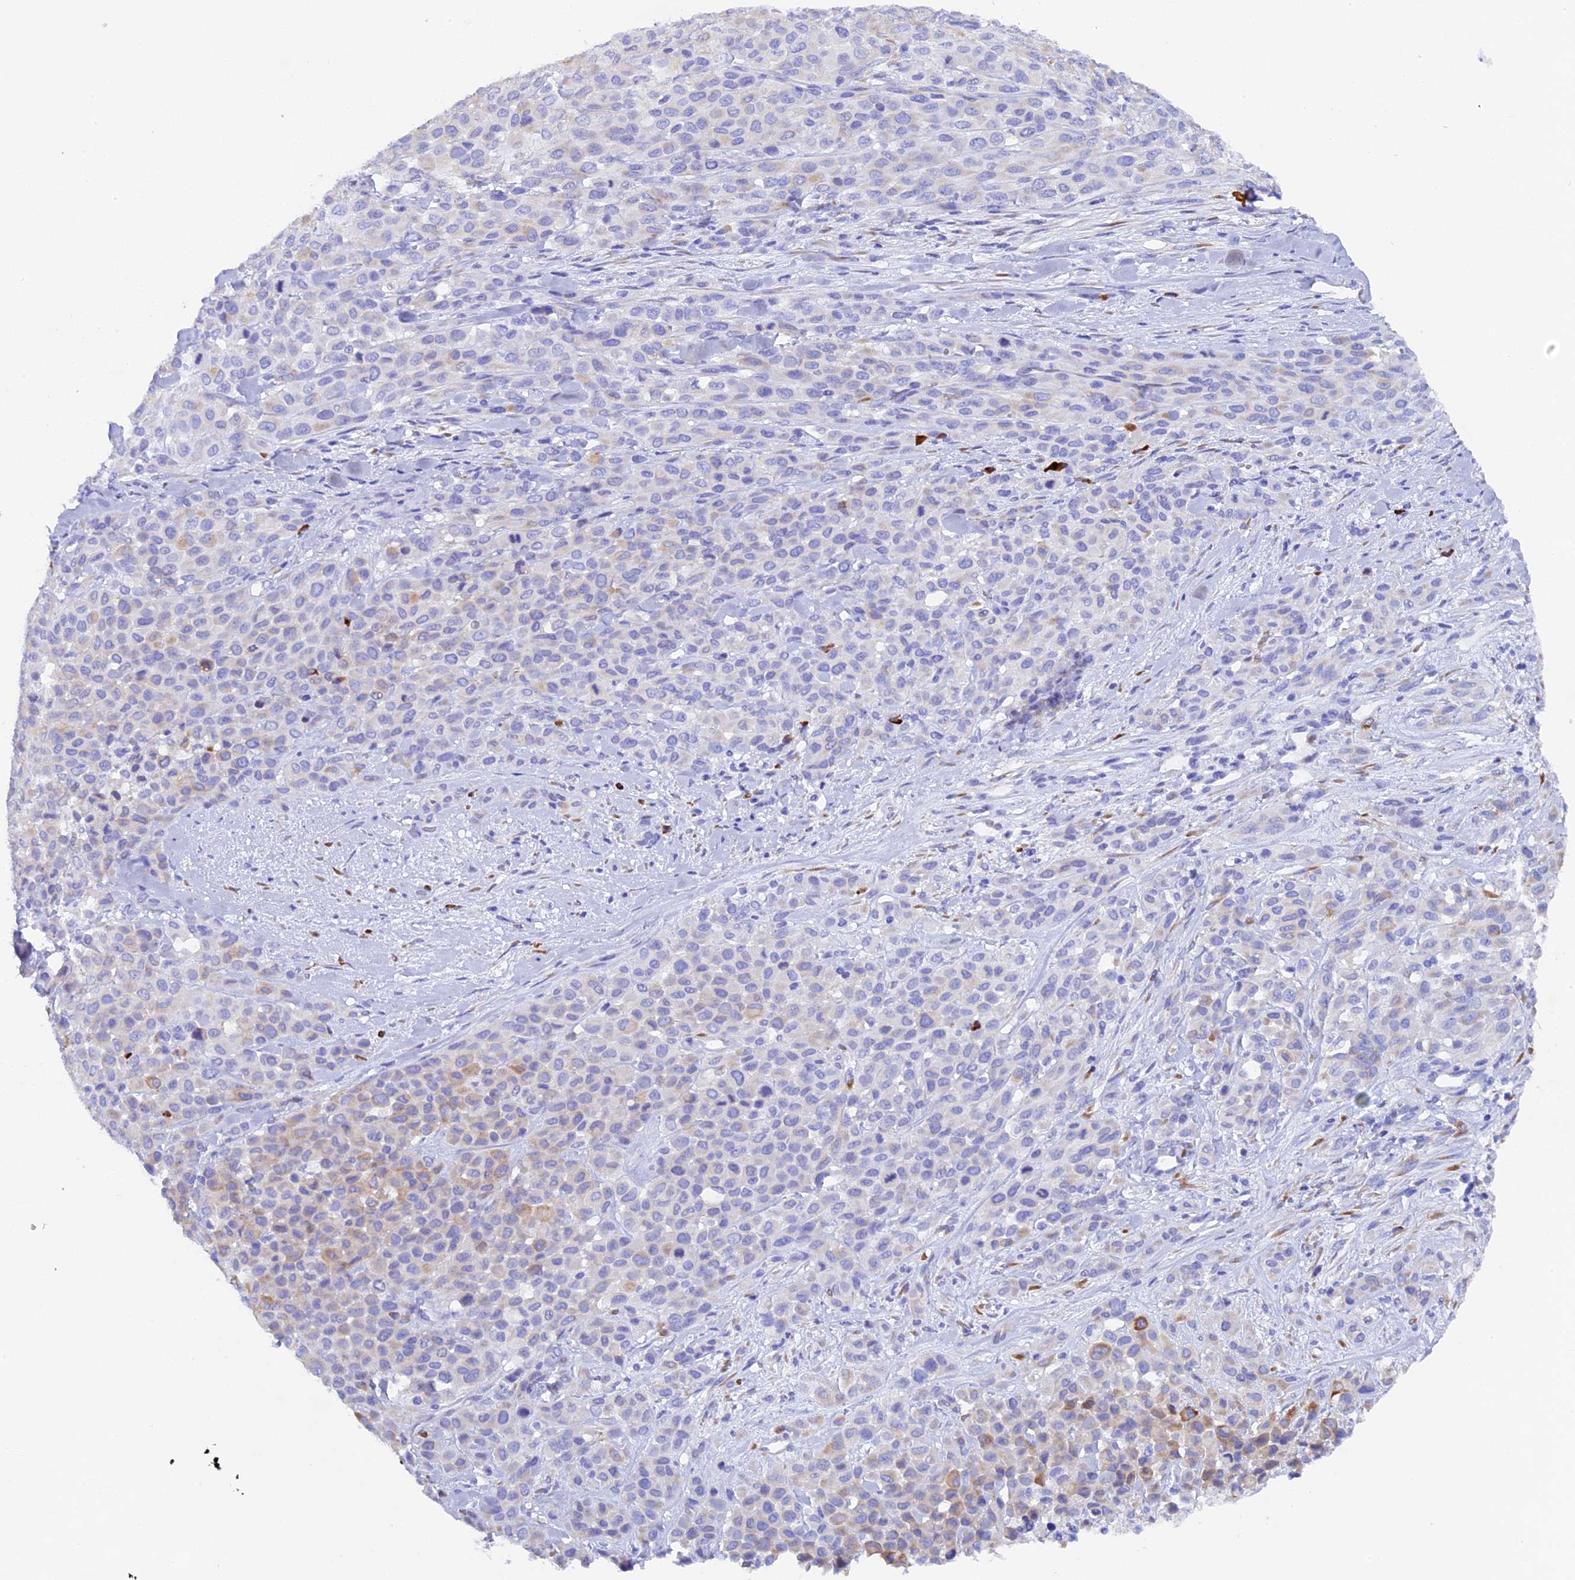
{"staining": {"intensity": "weak", "quantity": "<25%", "location": "cytoplasmic/membranous"}, "tissue": "melanoma", "cell_type": "Tumor cells", "image_type": "cancer", "snomed": [{"axis": "morphology", "description": "Malignant melanoma, Metastatic site"}, {"axis": "topography", "description": "Skin"}], "caption": "Melanoma was stained to show a protein in brown. There is no significant positivity in tumor cells. Brightfield microscopy of IHC stained with DAB (brown) and hematoxylin (blue), captured at high magnification.", "gene": "FKBP11", "patient": {"sex": "female", "age": 81}}